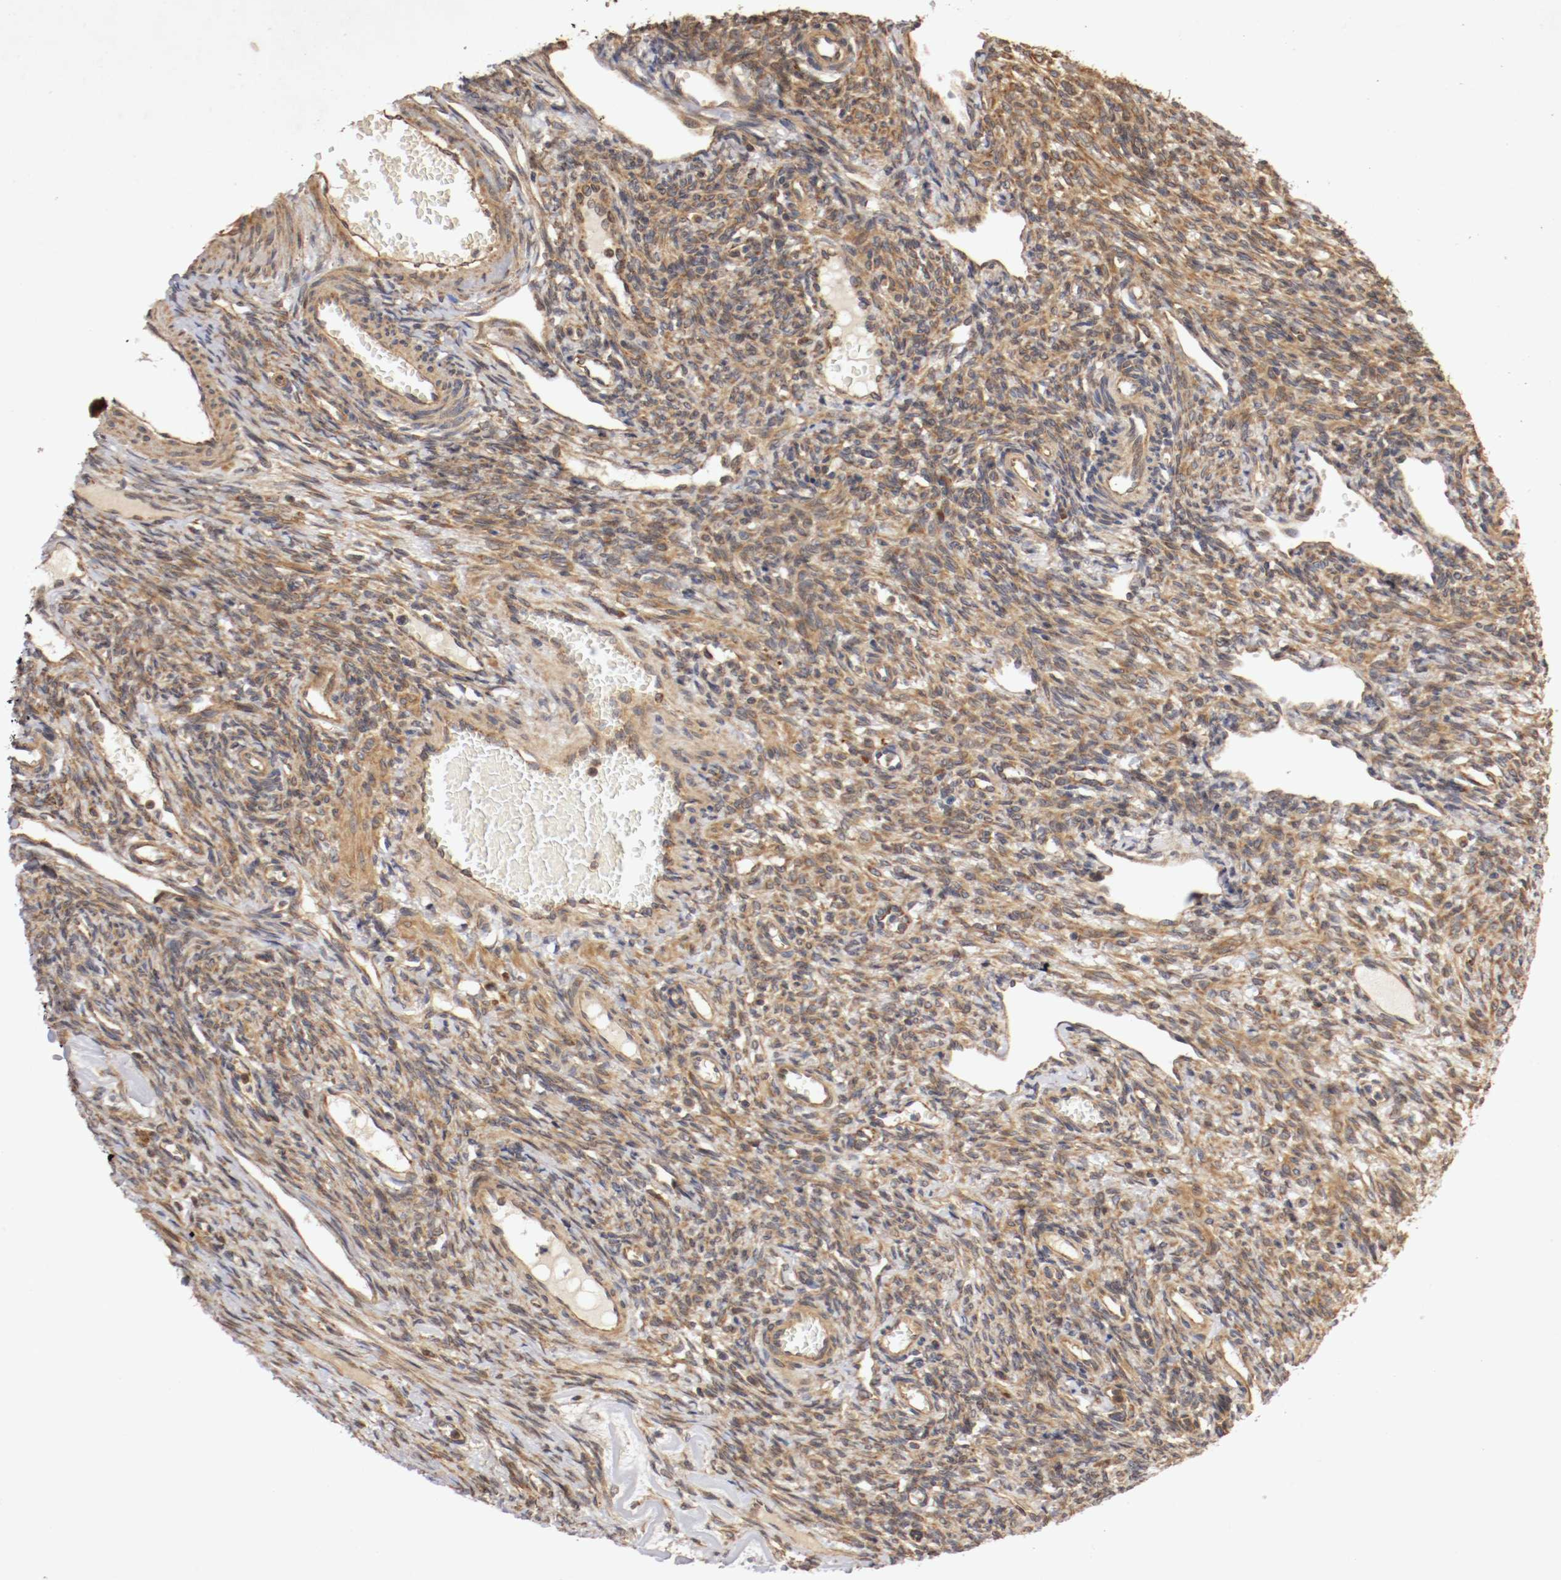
{"staining": {"intensity": "moderate", "quantity": ">75%", "location": "cytoplasmic/membranous"}, "tissue": "ovary", "cell_type": "Follicle cells", "image_type": "normal", "snomed": [{"axis": "morphology", "description": "Normal tissue, NOS"}, {"axis": "topography", "description": "Ovary"}], "caption": "A high-resolution micrograph shows IHC staining of benign ovary, which demonstrates moderate cytoplasmic/membranous expression in about >75% of follicle cells. The staining was performed using DAB (3,3'-diaminobenzidine) to visualize the protein expression in brown, while the nuclei were stained in blue with hematoxylin (Magnification: 20x).", "gene": "VEZT", "patient": {"sex": "female", "age": 33}}